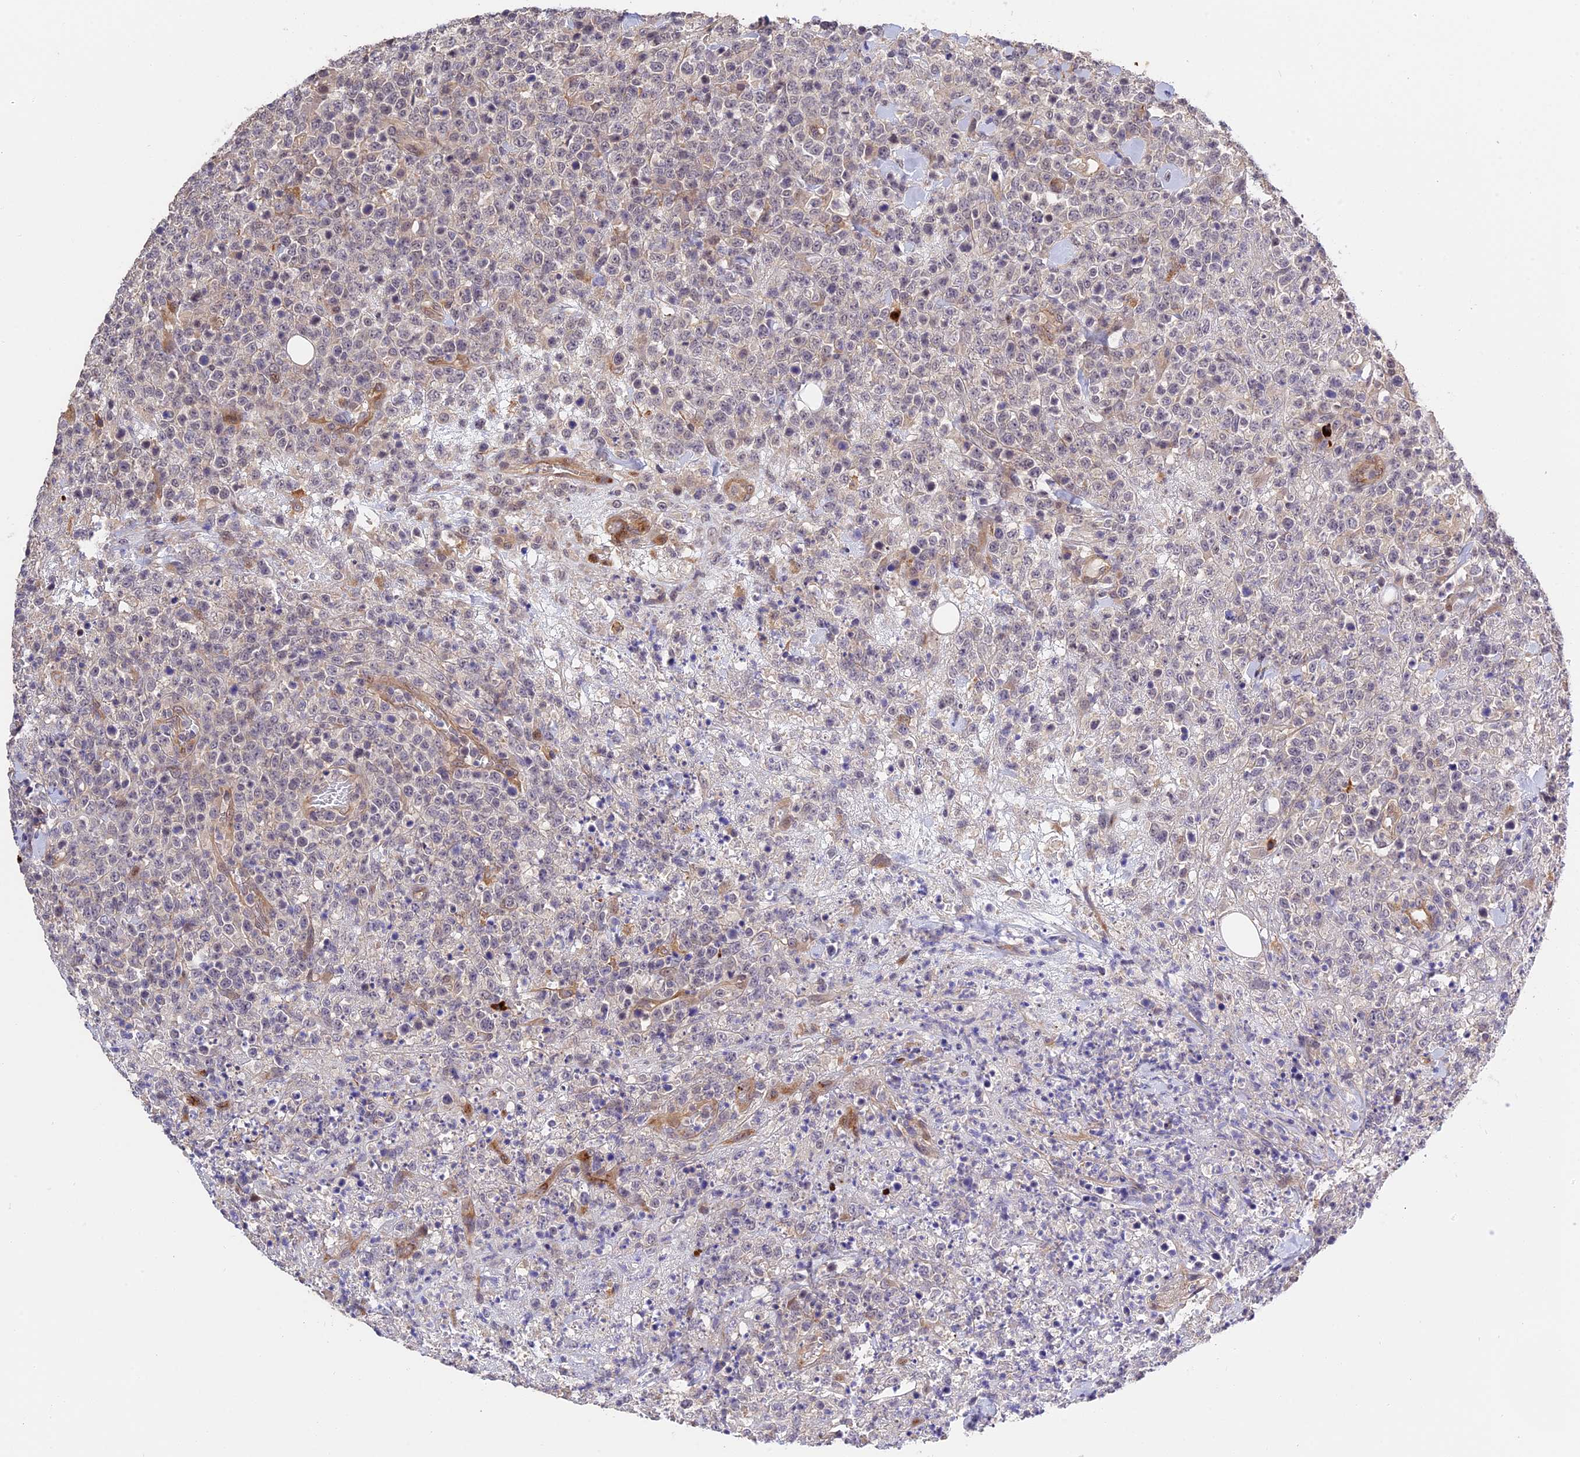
{"staining": {"intensity": "negative", "quantity": "none", "location": "none"}, "tissue": "lymphoma", "cell_type": "Tumor cells", "image_type": "cancer", "snomed": [{"axis": "morphology", "description": "Malignant lymphoma, non-Hodgkin's type, High grade"}, {"axis": "topography", "description": "Colon"}], "caption": "Protein analysis of lymphoma displays no significant staining in tumor cells. (IHC, brightfield microscopy, high magnification).", "gene": "MFSD2A", "patient": {"sex": "female", "age": 53}}